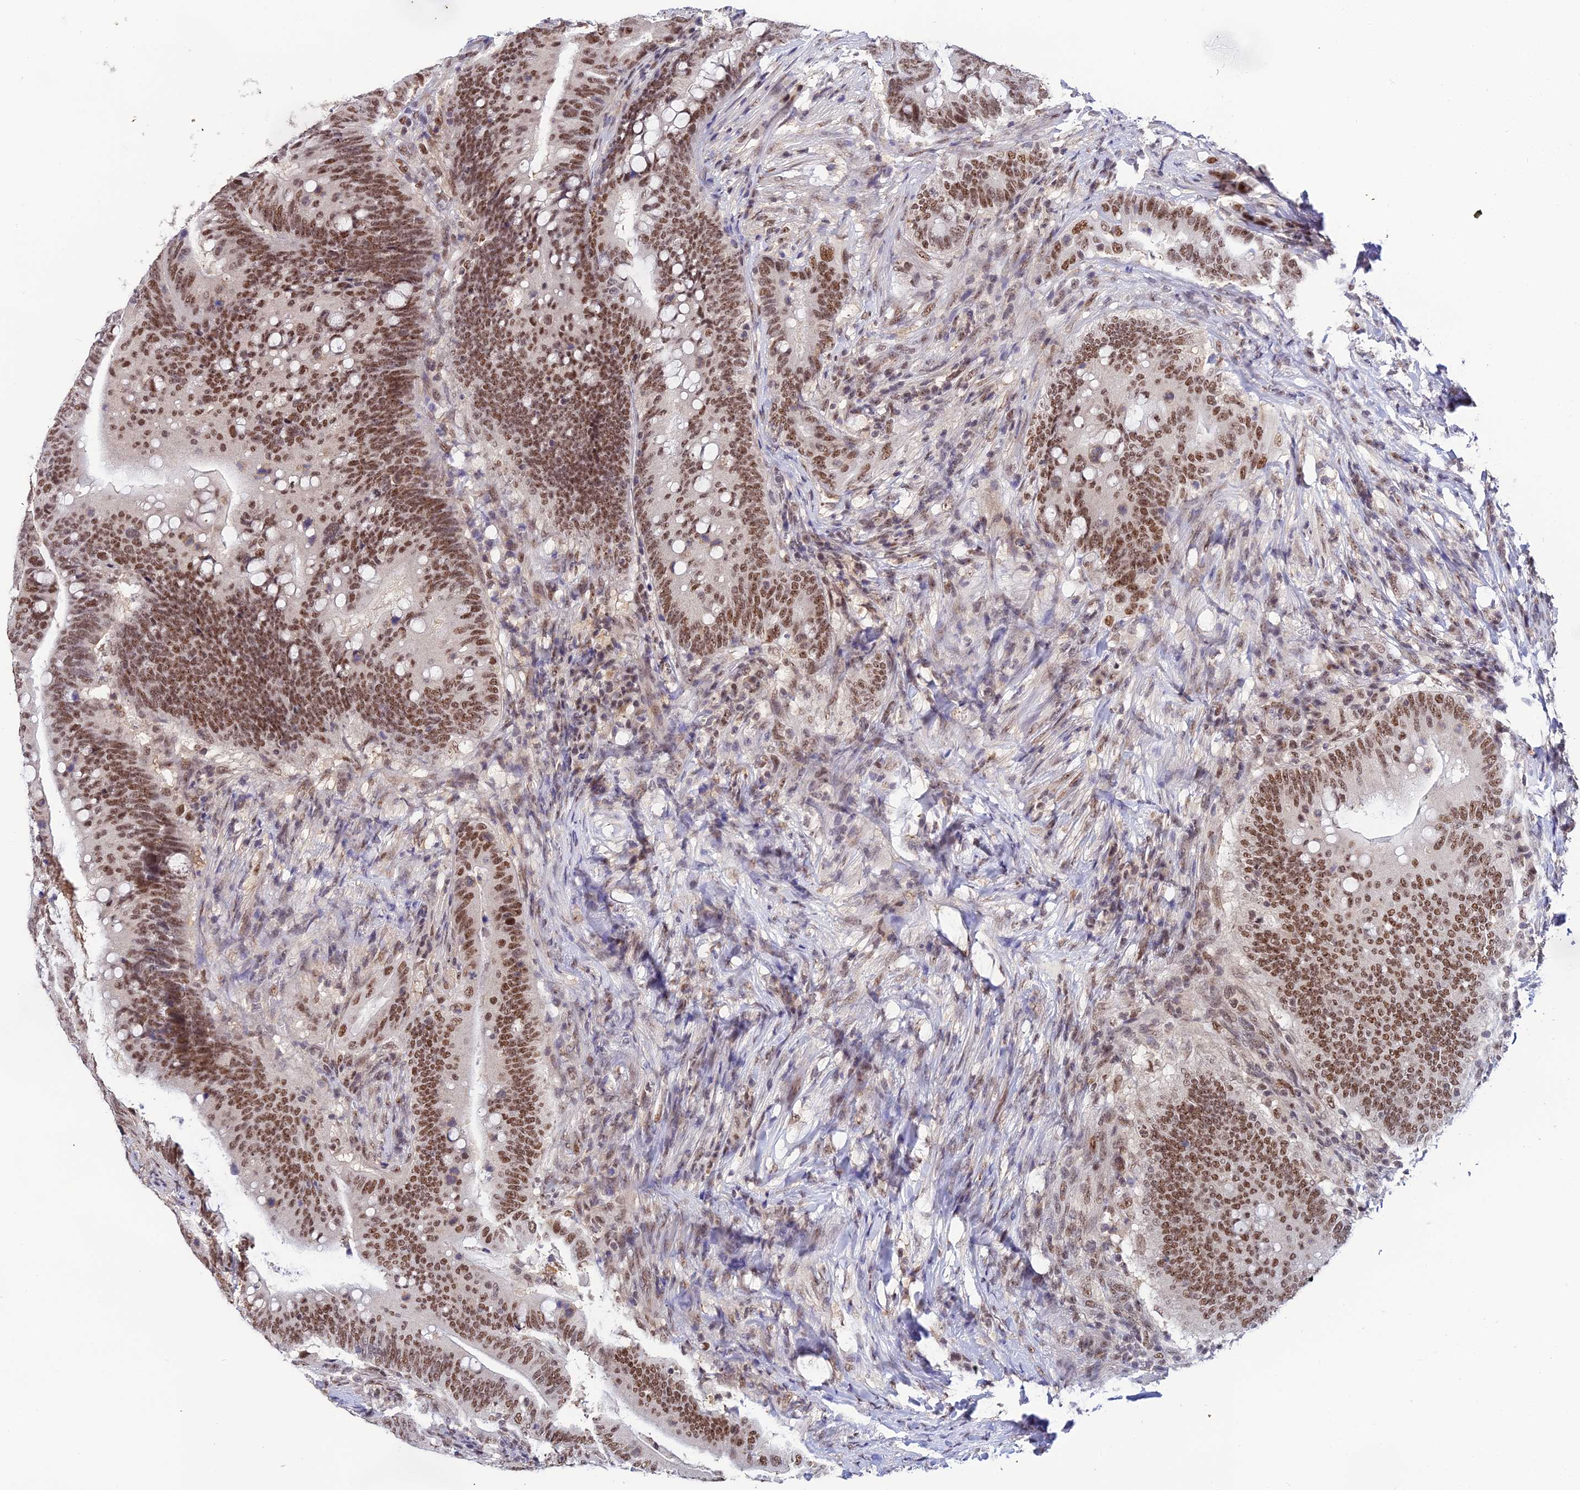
{"staining": {"intensity": "strong", "quantity": ">75%", "location": "nuclear"}, "tissue": "colorectal cancer", "cell_type": "Tumor cells", "image_type": "cancer", "snomed": [{"axis": "morphology", "description": "Adenocarcinoma, NOS"}, {"axis": "topography", "description": "Colon"}], "caption": "Brown immunohistochemical staining in human colorectal cancer (adenocarcinoma) displays strong nuclear expression in approximately >75% of tumor cells. Using DAB (3,3'-diaminobenzidine) (brown) and hematoxylin (blue) stains, captured at high magnification using brightfield microscopy.", "gene": "EXOSC3", "patient": {"sex": "female", "age": 66}}